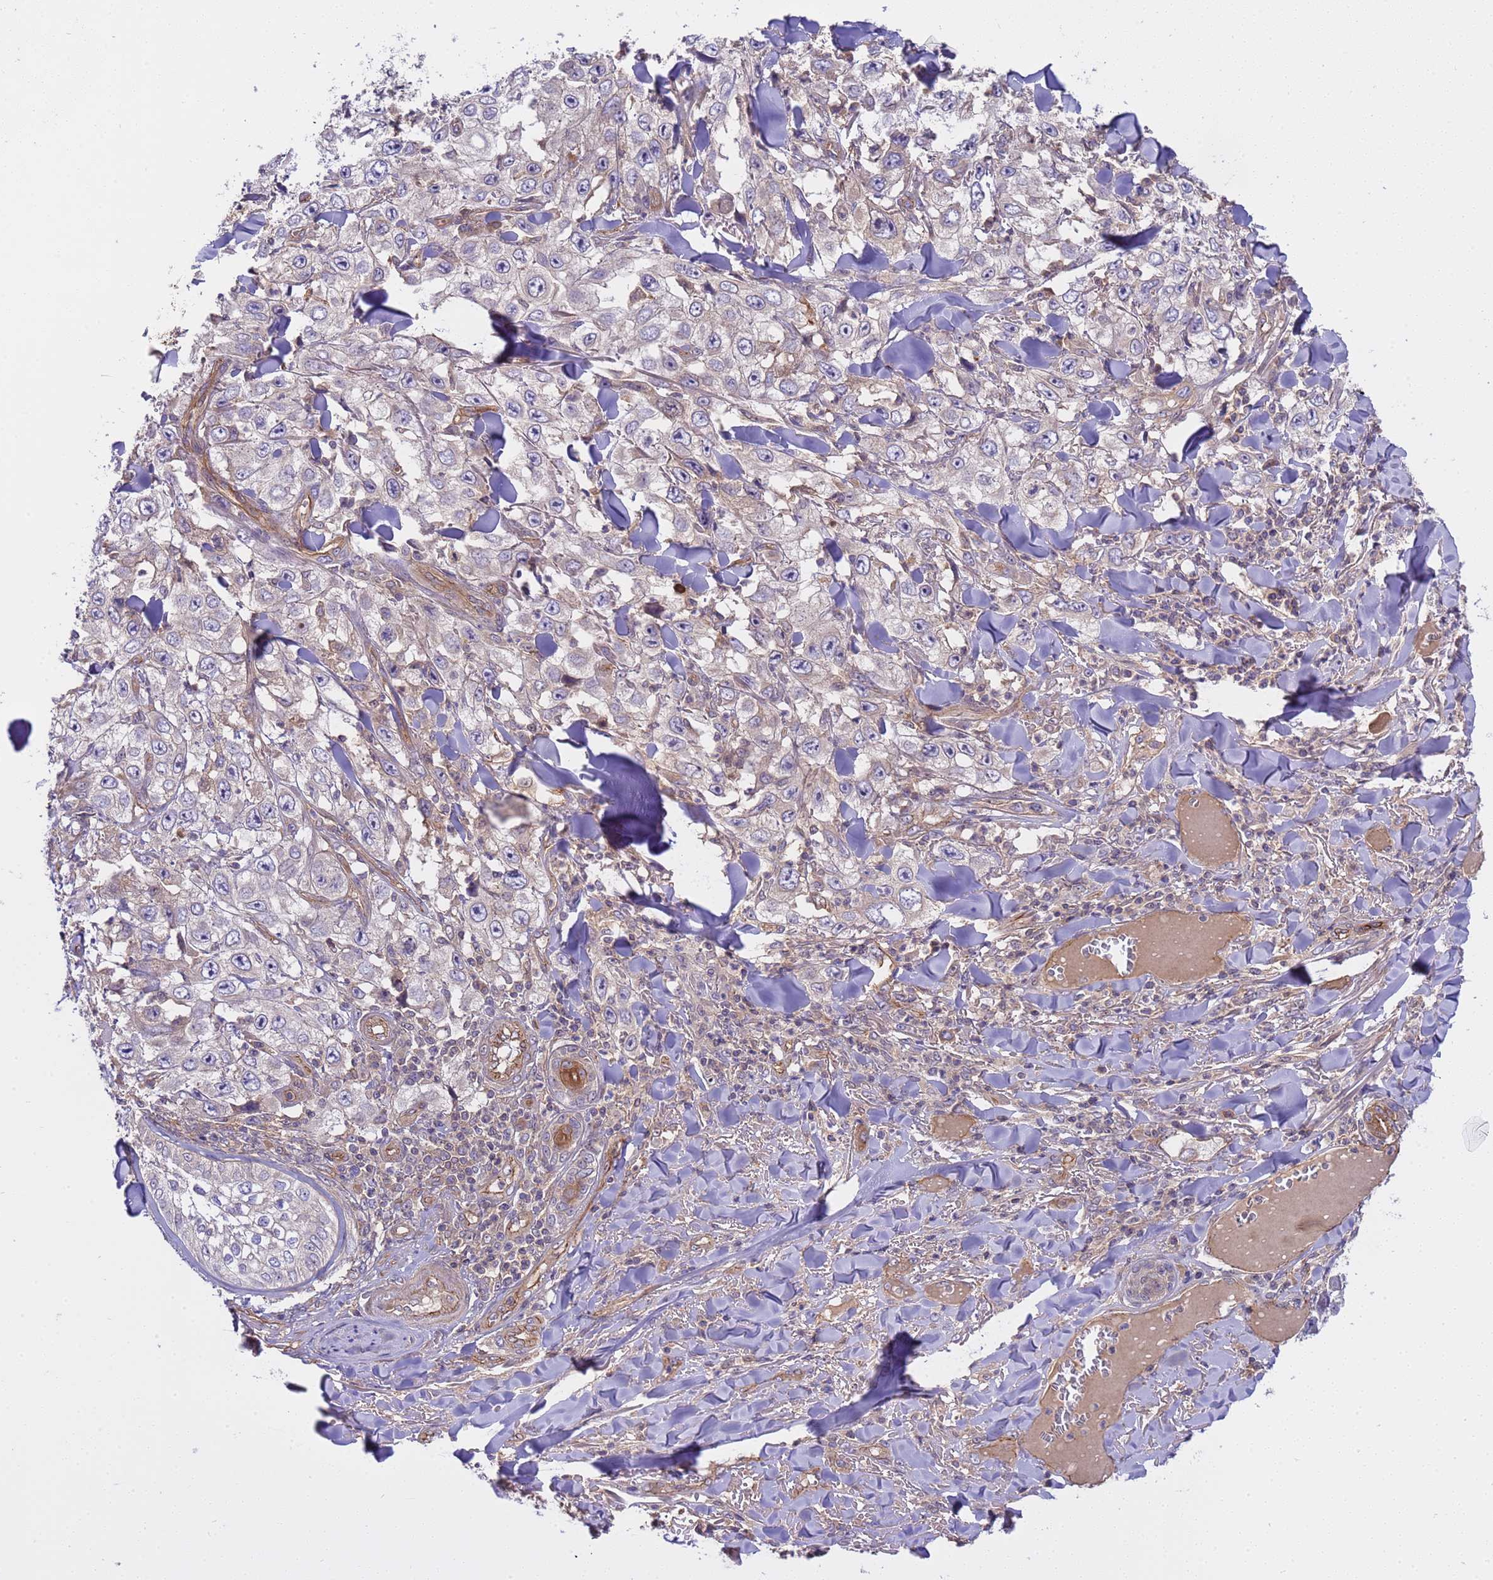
{"staining": {"intensity": "weak", "quantity": "25%-75%", "location": "cytoplasmic/membranous"}, "tissue": "skin cancer", "cell_type": "Tumor cells", "image_type": "cancer", "snomed": [{"axis": "morphology", "description": "Squamous cell carcinoma, NOS"}, {"axis": "topography", "description": "Skin"}], "caption": "The image exhibits a brown stain indicating the presence of a protein in the cytoplasmic/membranous of tumor cells in skin cancer.", "gene": "SMCO3", "patient": {"sex": "male", "age": 82}}